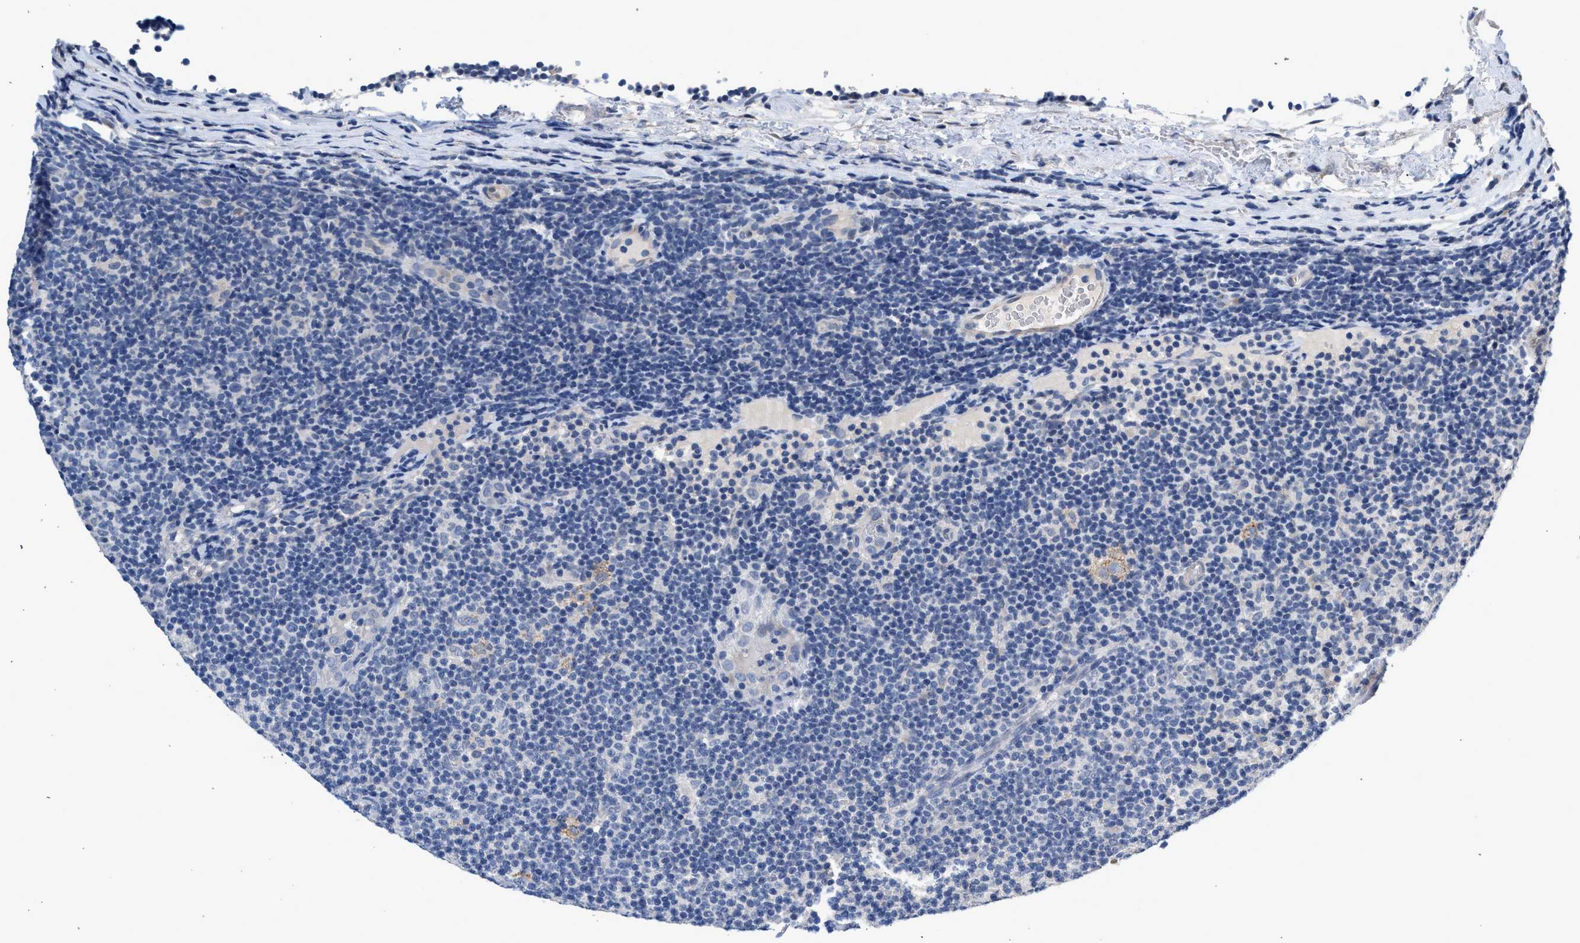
{"staining": {"intensity": "negative", "quantity": "none", "location": "none"}, "tissue": "lymphoma", "cell_type": "Tumor cells", "image_type": "cancer", "snomed": [{"axis": "morphology", "description": "Malignant lymphoma, non-Hodgkin's type, Low grade"}, {"axis": "topography", "description": "Lymph node"}], "caption": "Tumor cells are negative for brown protein staining in lymphoma.", "gene": "CSF3R", "patient": {"sex": "male", "age": 83}}